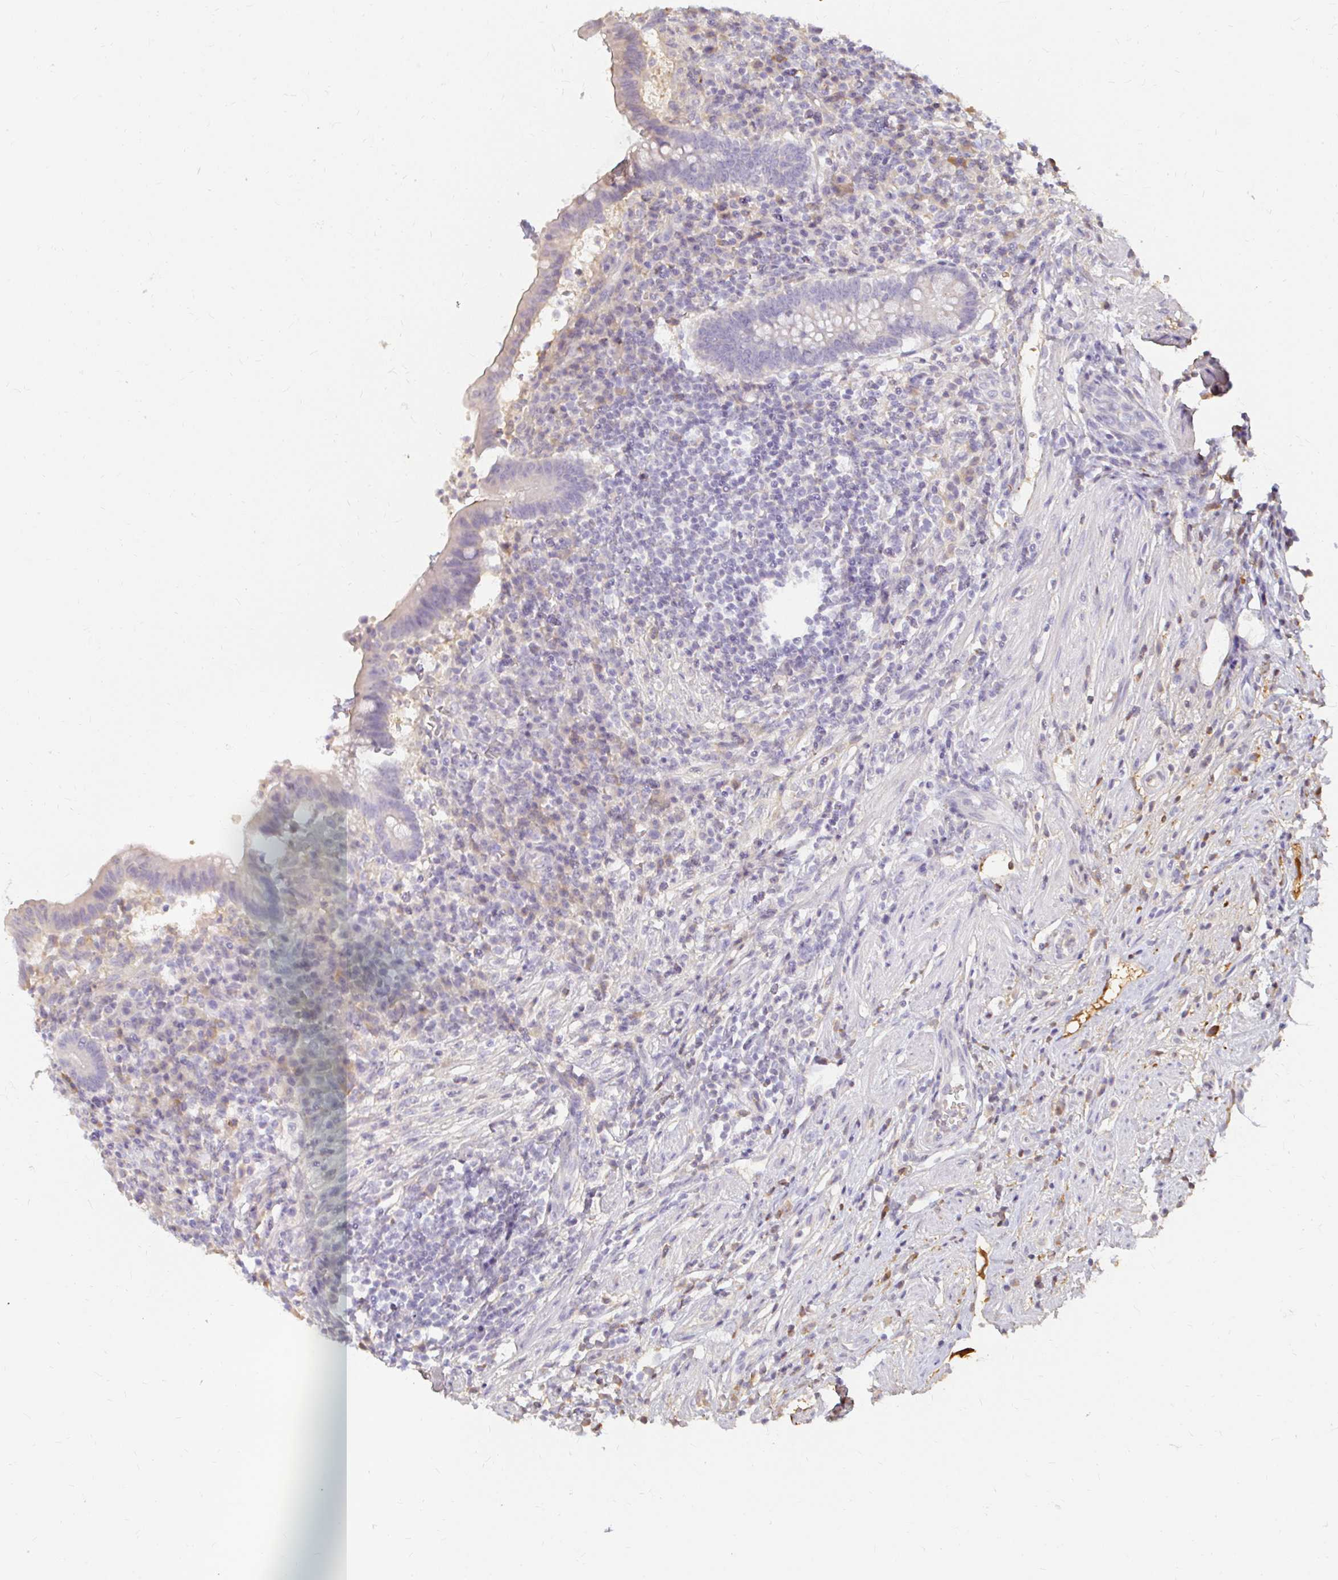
{"staining": {"intensity": "moderate", "quantity": "<25%", "location": "cytoplasmic/membranous"}, "tissue": "appendix", "cell_type": "Glandular cells", "image_type": "normal", "snomed": [{"axis": "morphology", "description": "Normal tissue, NOS"}, {"axis": "topography", "description": "Appendix"}], "caption": "IHC of unremarkable appendix displays low levels of moderate cytoplasmic/membranous expression in approximately <25% of glandular cells.", "gene": "LOXL4", "patient": {"sex": "female", "age": 56}}